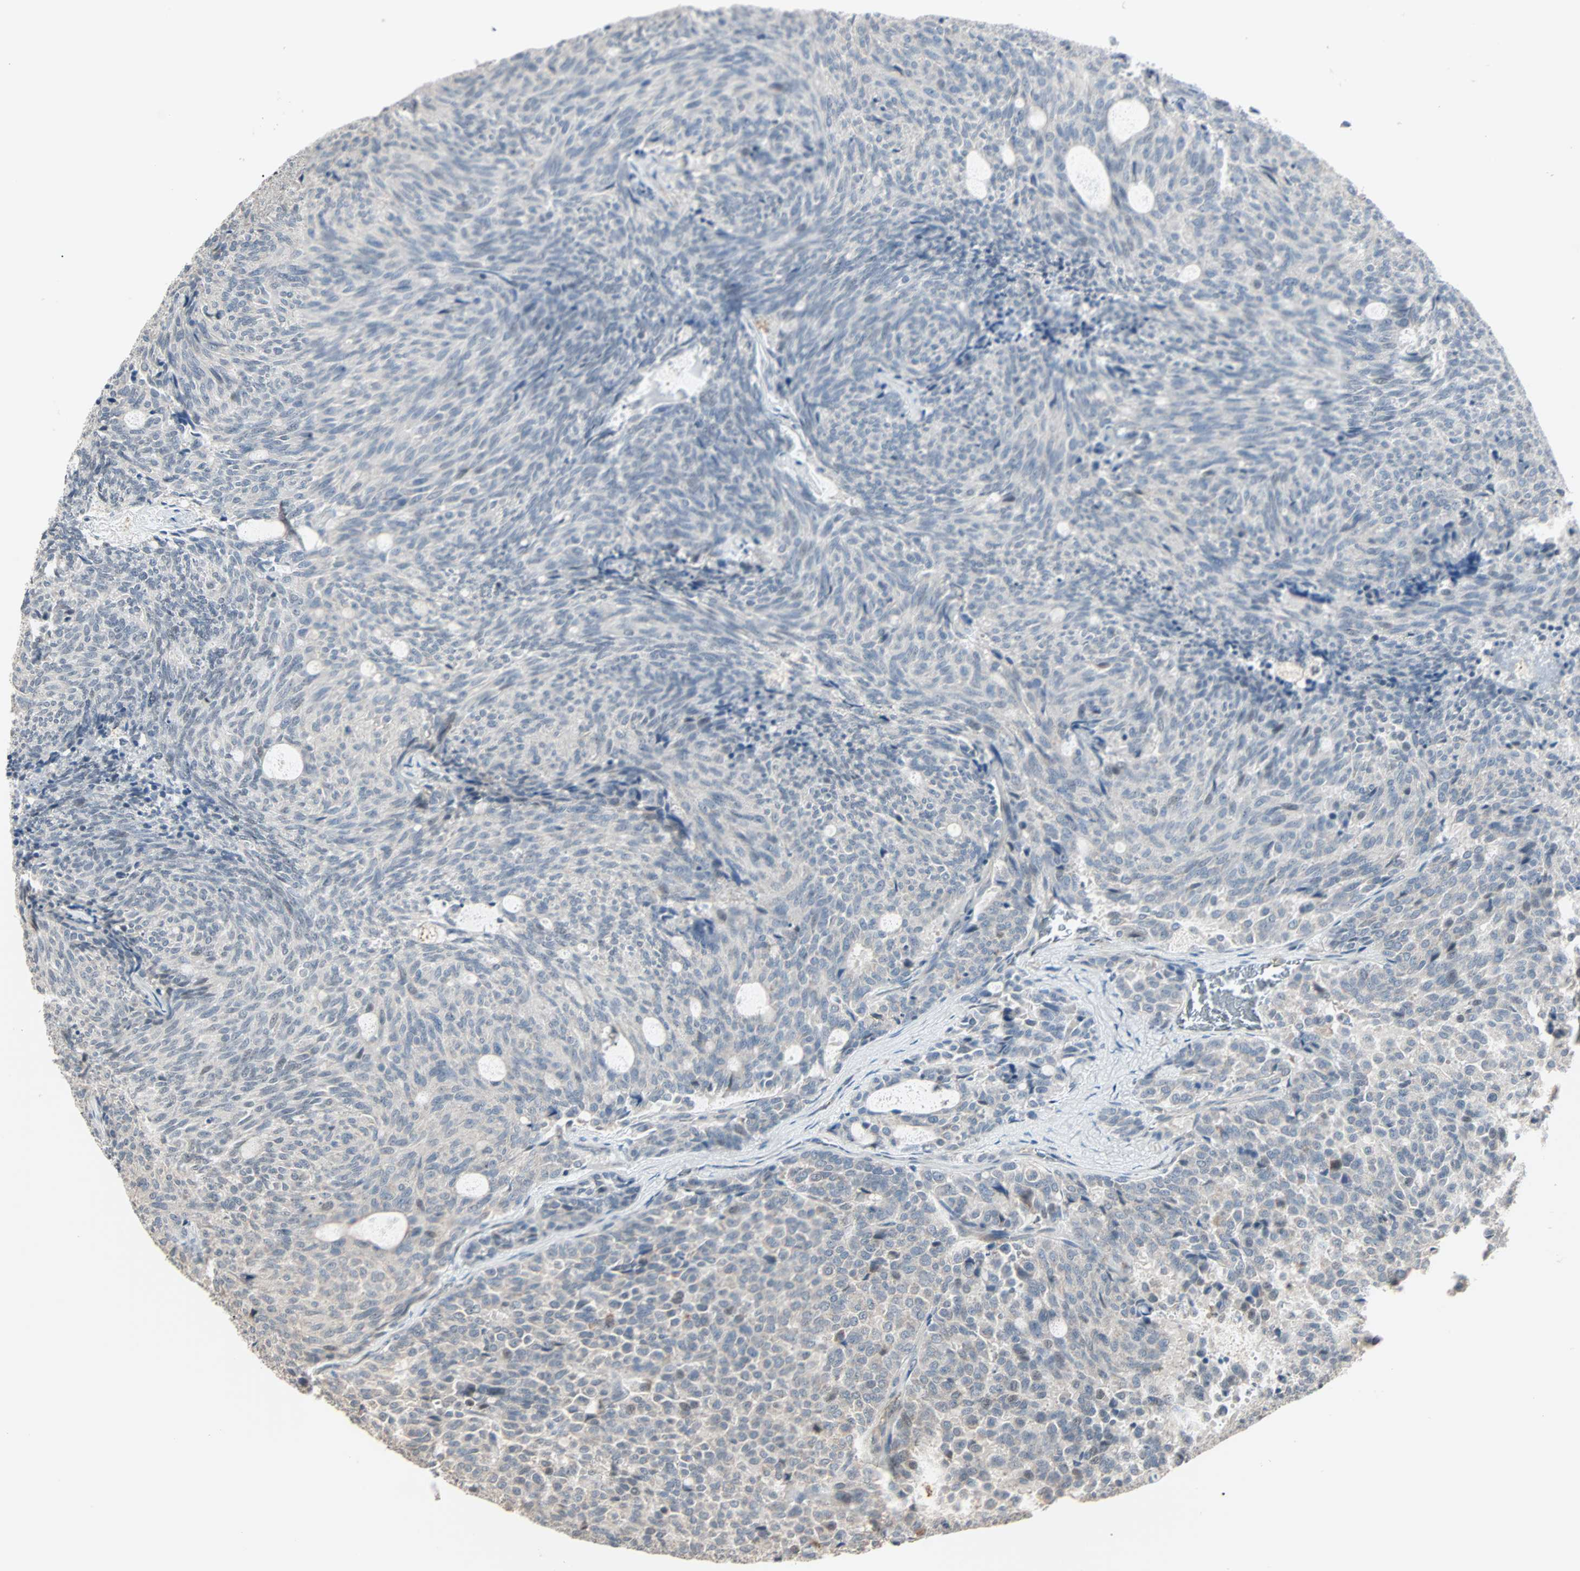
{"staining": {"intensity": "weak", "quantity": ">75%", "location": "cytoplasmic/membranous"}, "tissue": "carcinoid", "cell_type": "Tumor cells", "image_type": "cancer", "snomed": [{"axis": "morphology", "description": "Carcinoid, malignant, NOS"}, {"axis": "topography", "description": "Pancreas"}], "caption": "DAB immunohistochemical staining of carcinoid exhibits weak cytoplasmic/membranous protein positivity in approximately >75% of tumor cells. The staining was performed using DAB to visualize the protein expression in brown, while the nuclei were stained in blue with hematoxylin (Magnification: 20x).", "gene": "KDM4A", "patient": {"sex": "female", "age": 54}}